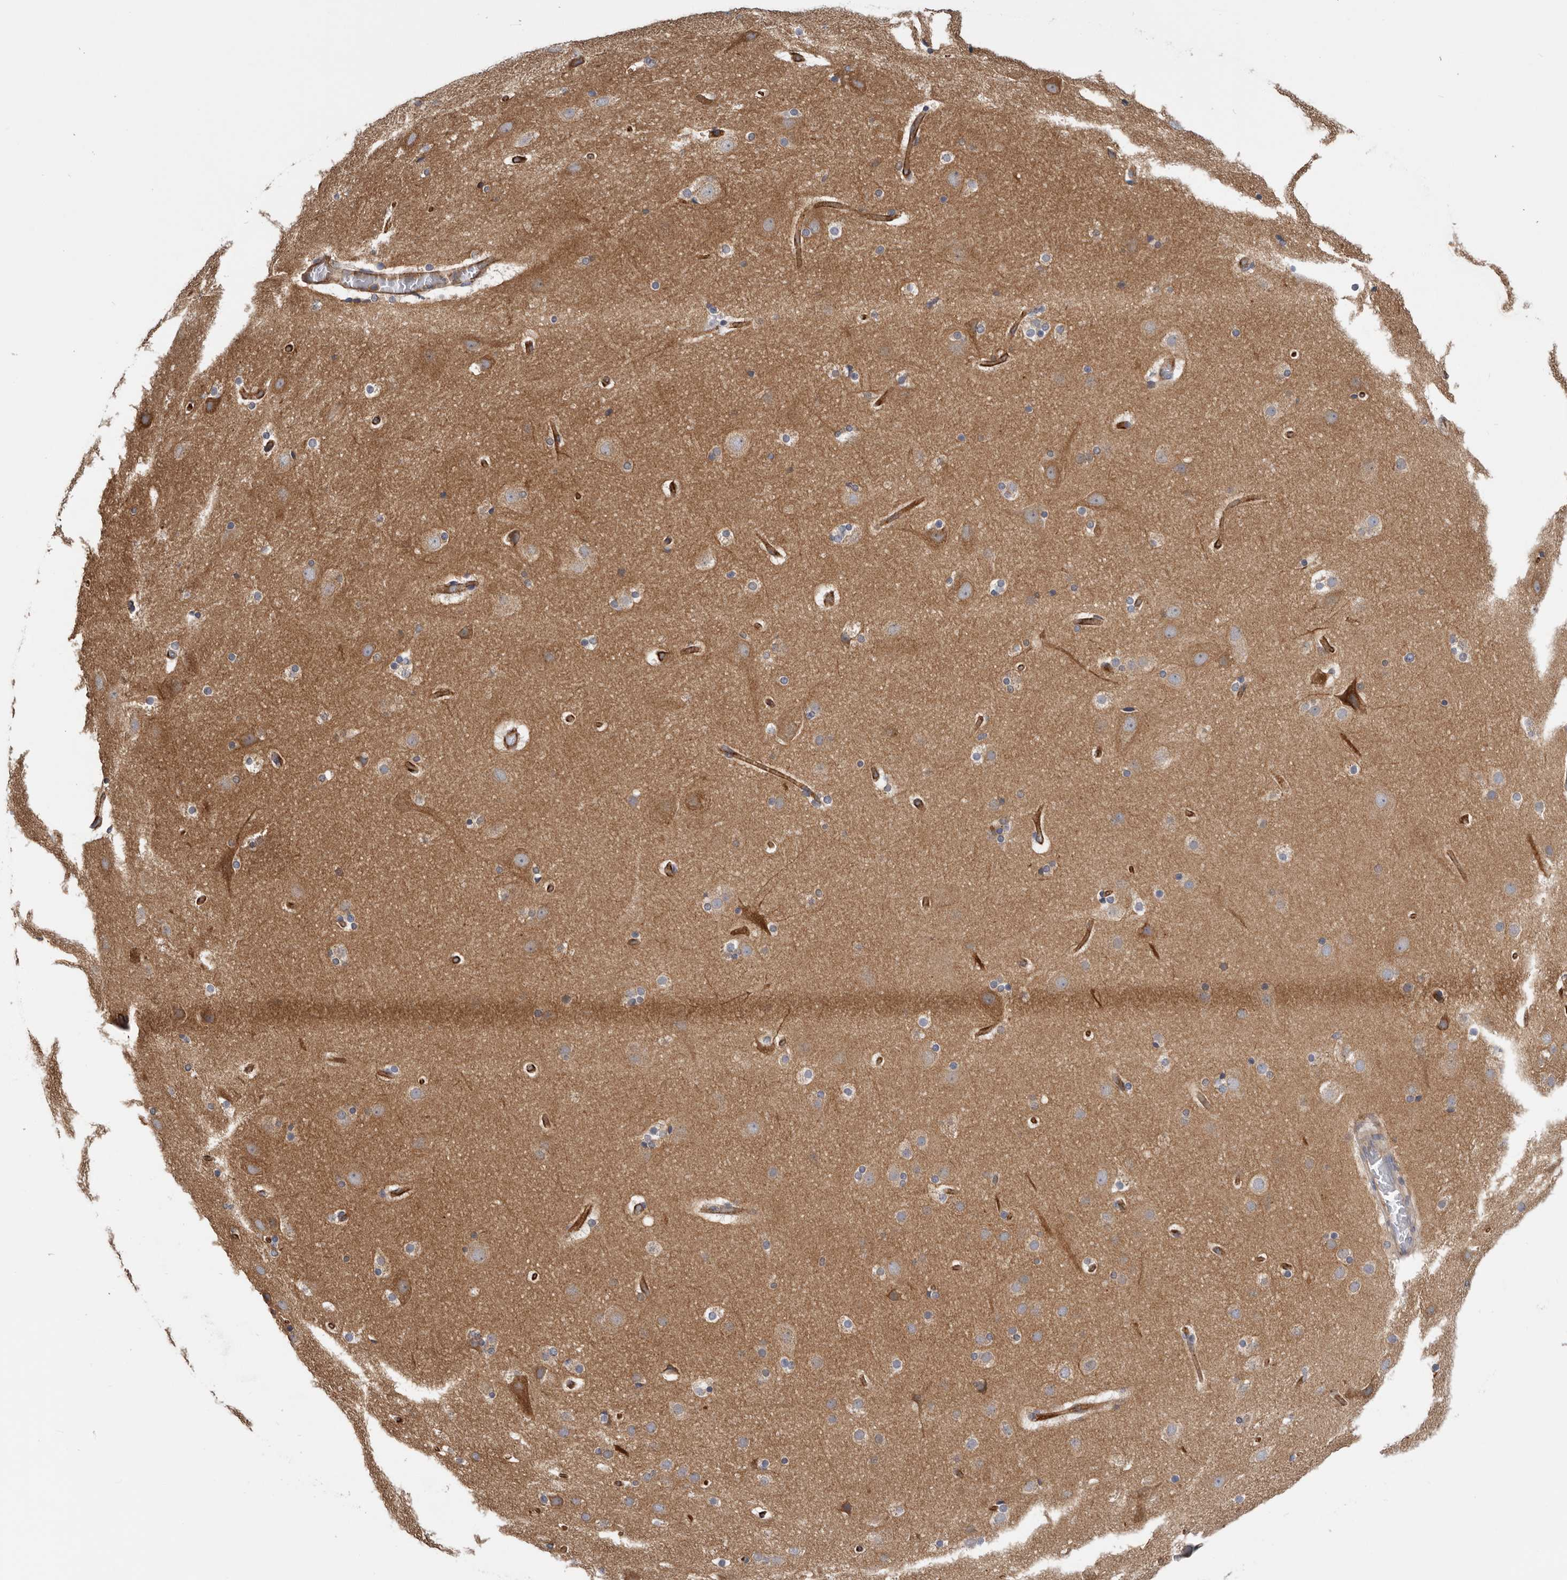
{"staining": {"intensity": "moderate", "quantity": ">75%", "location": "cytoplasmic/membranous"}, "tissue": "cerebral cortex", "cell_type": "Endothelial cells", "image_type": "normal", "snomed": [{"axis": "morphology", "description": "Normal tissue, NOS"}, {"axis": "topography", "description": "Cerebral cortex"}], "caption": "Immunohistochemistry (IHC) (DAB (3,3'-diaminobenzidine)) staining of benign human cerebral cortex shows moderate cytoplasmic/membranous protein positivity in about >75% of endothelial cells. (DAB (3,3'-diaminobenzidine) = brown stain, brightfield microscopy at high magnification).", "gene": "TFRC", "patient": {"sex": "male", "age": 57}}